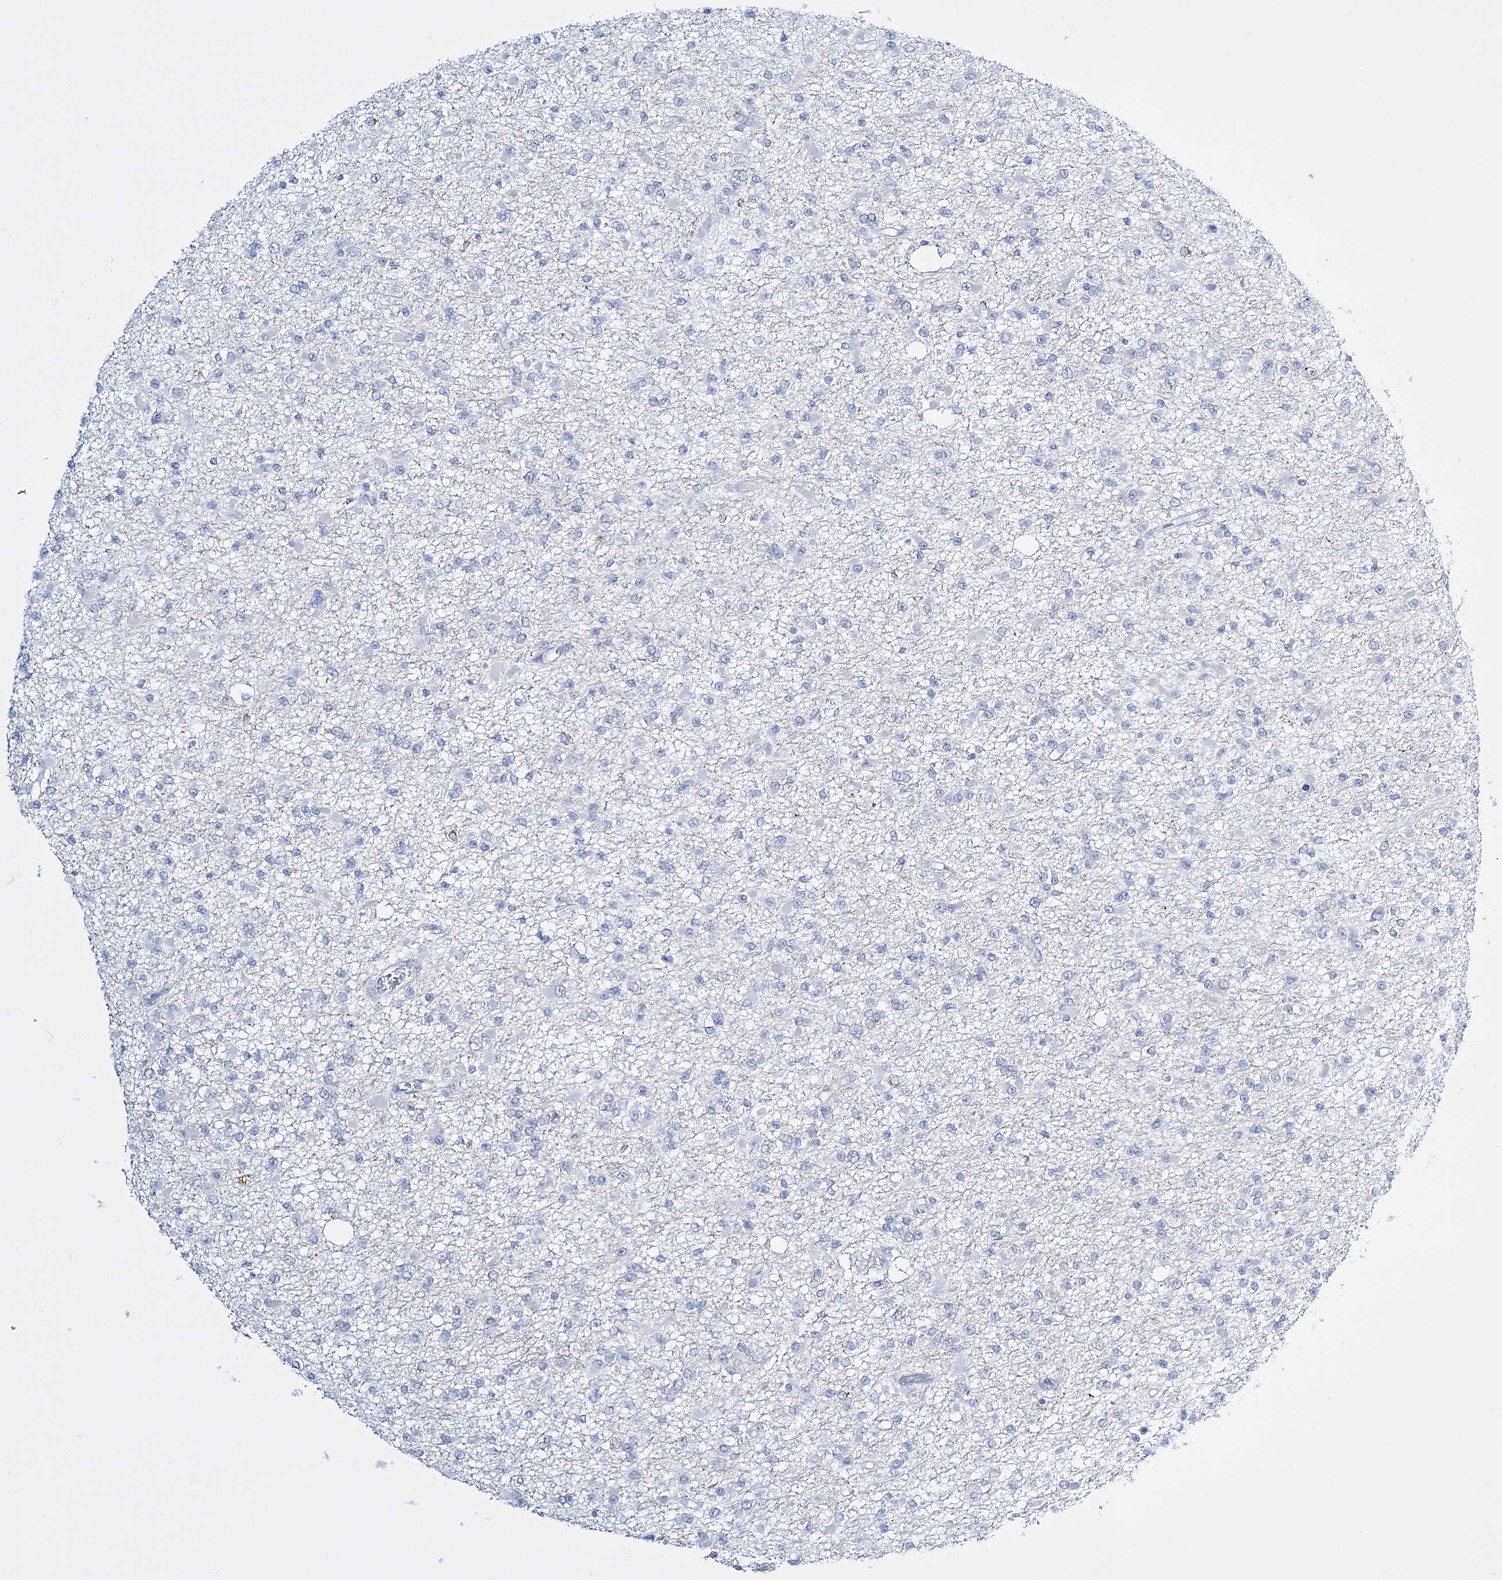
{"staining": {"intensity": "negative", "quantity": "none", "location": "none"}, "tissue": "glioma", "cell_type": "Tumor cells", "image_type": "cancer", "snomed": [{"axis": "morphology", "description": "Glioma, malignant, Low grade"}, {"axis": "topography", "description": "Brain"}], "caption": "Immunohistochemical staining of human malignant glioma (low-grade) displays no significant expression in tumor cells.", "gene": "RBM15B", "patient": {"sex": "female", "age": 22}}